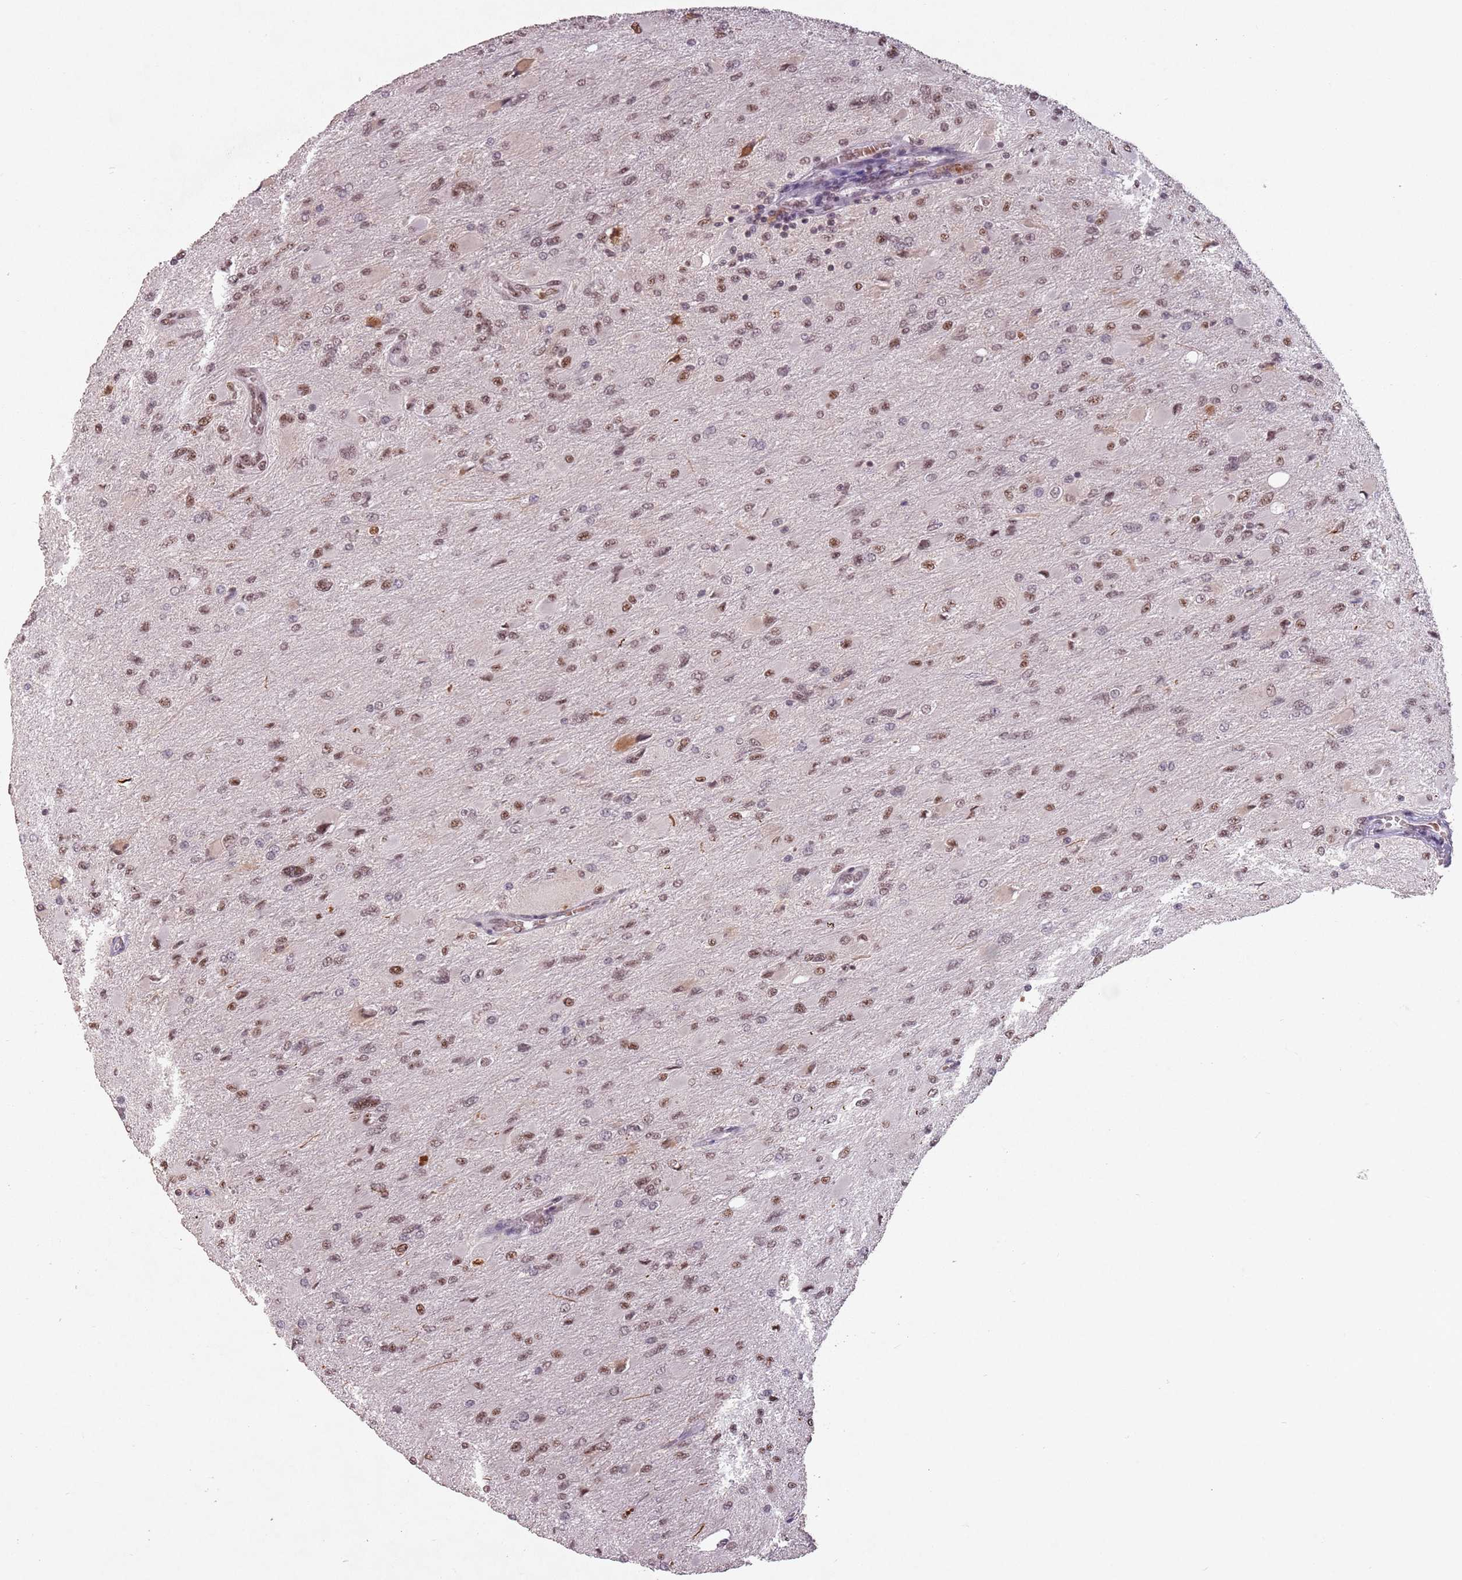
{"staining": {"intensity": "moderate", "quantity": ">75%", "location": "nuclear"}, "tissue": "glioma", "cell_type": "Tumor cells", "image_type": "cancer", "snomed": [{"axis": "morphology", "description": "Glioma, malignant, High grade"}, {"axis": "topography", "description": "Cerebral cortex"}], "caption": "Glioma stained for a protein displays moderate nuclear positivity in tumor cells.", "gene": "NCBP1", "patient": {"sex": "female", "age": 36}}